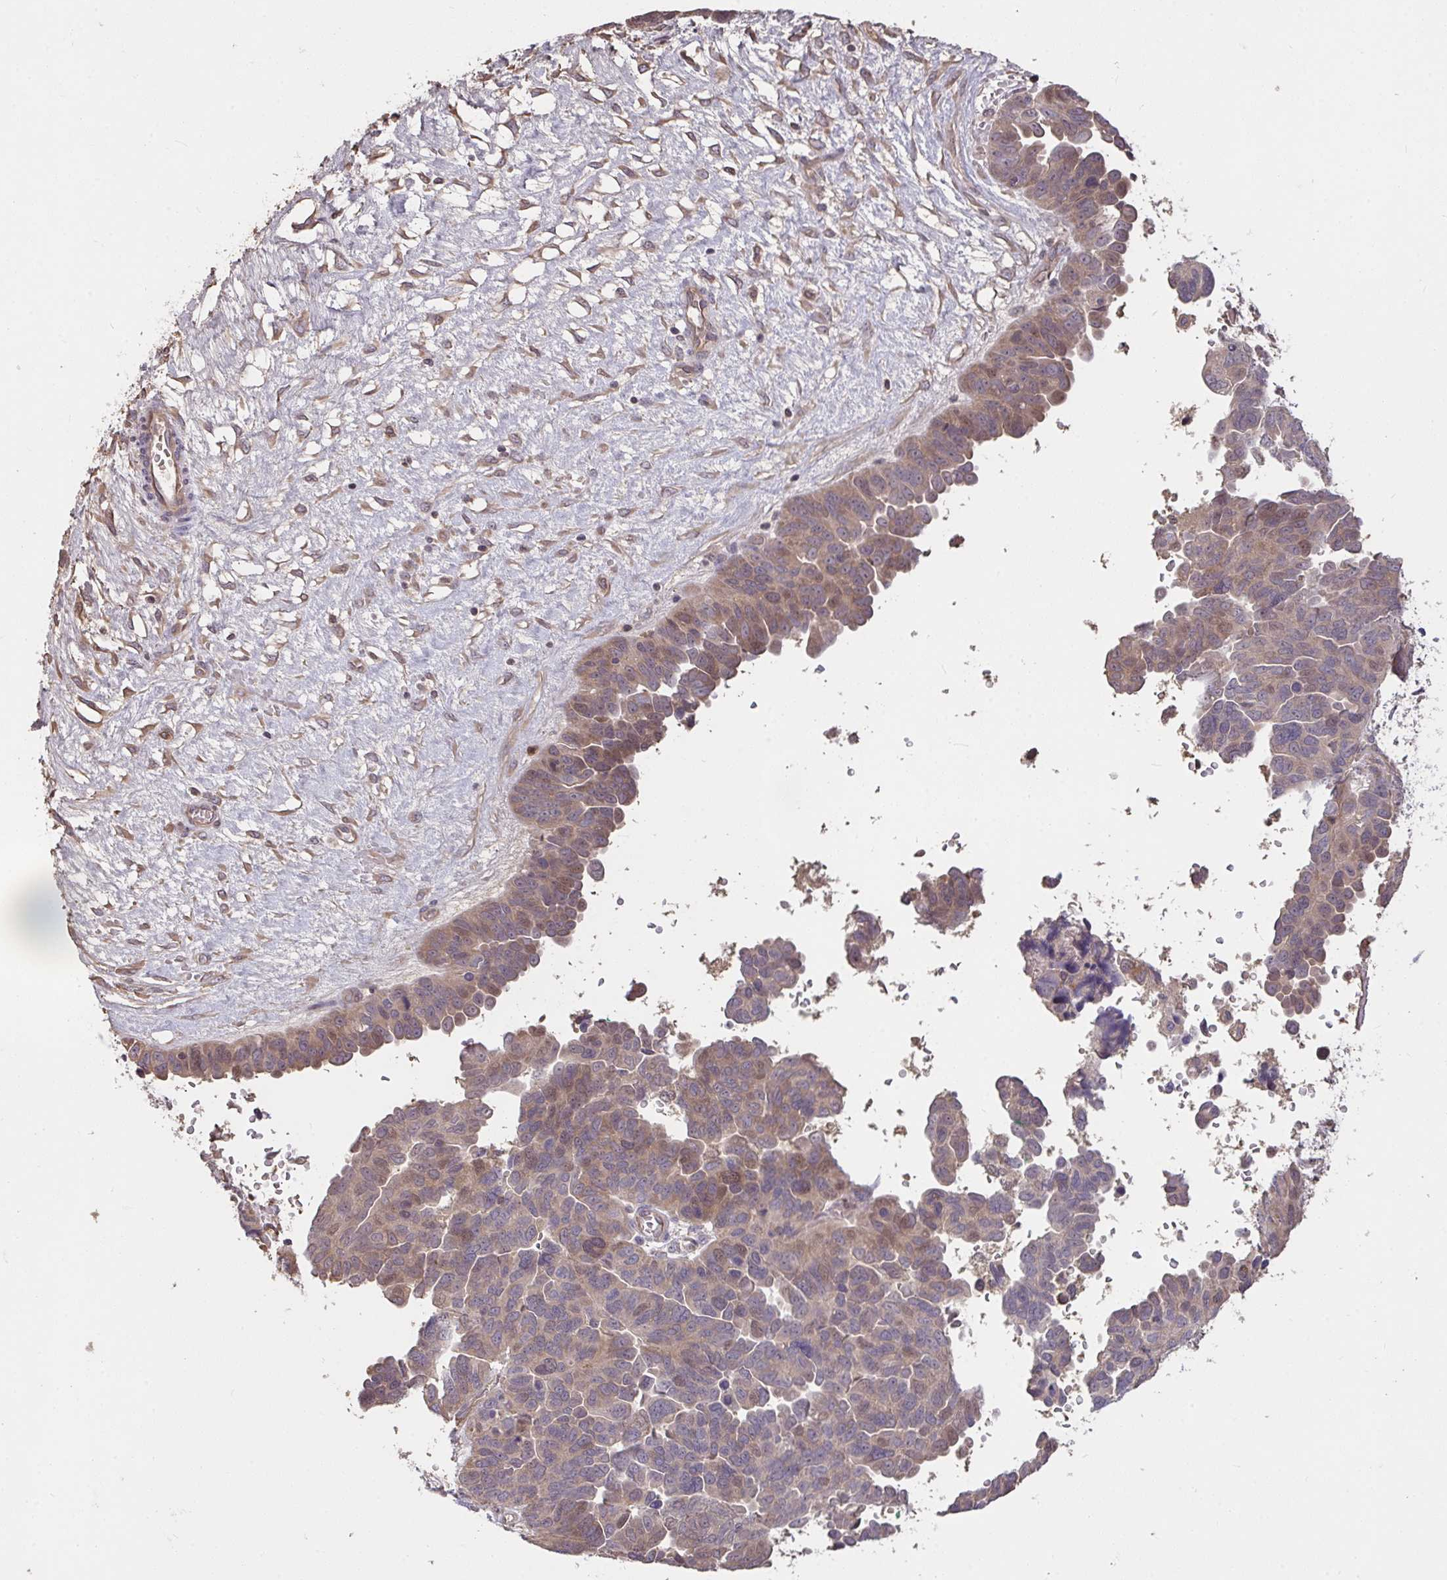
{"staining": {"intensity": "weak", "quantity": "<25%", "location": "cytoplasmic/membranous,nuclear"}, "tissue": "ovarian cancer", "cell_type": "Tumor cells", "image_type": "cancer", "snomed": [{"axis": "morphology", "description": "Cystadenocarcinoma, serous, NOS"}, {"axis": "topography", "description": "Ovary"}], "caption": "IHC image of human ovarian serous cystadenocarcinoma stained for a protein (brown), which reveals no expression in tumor cells.", "gene": "FCER1A", "patient": {"sex": "female", "age": 64}}